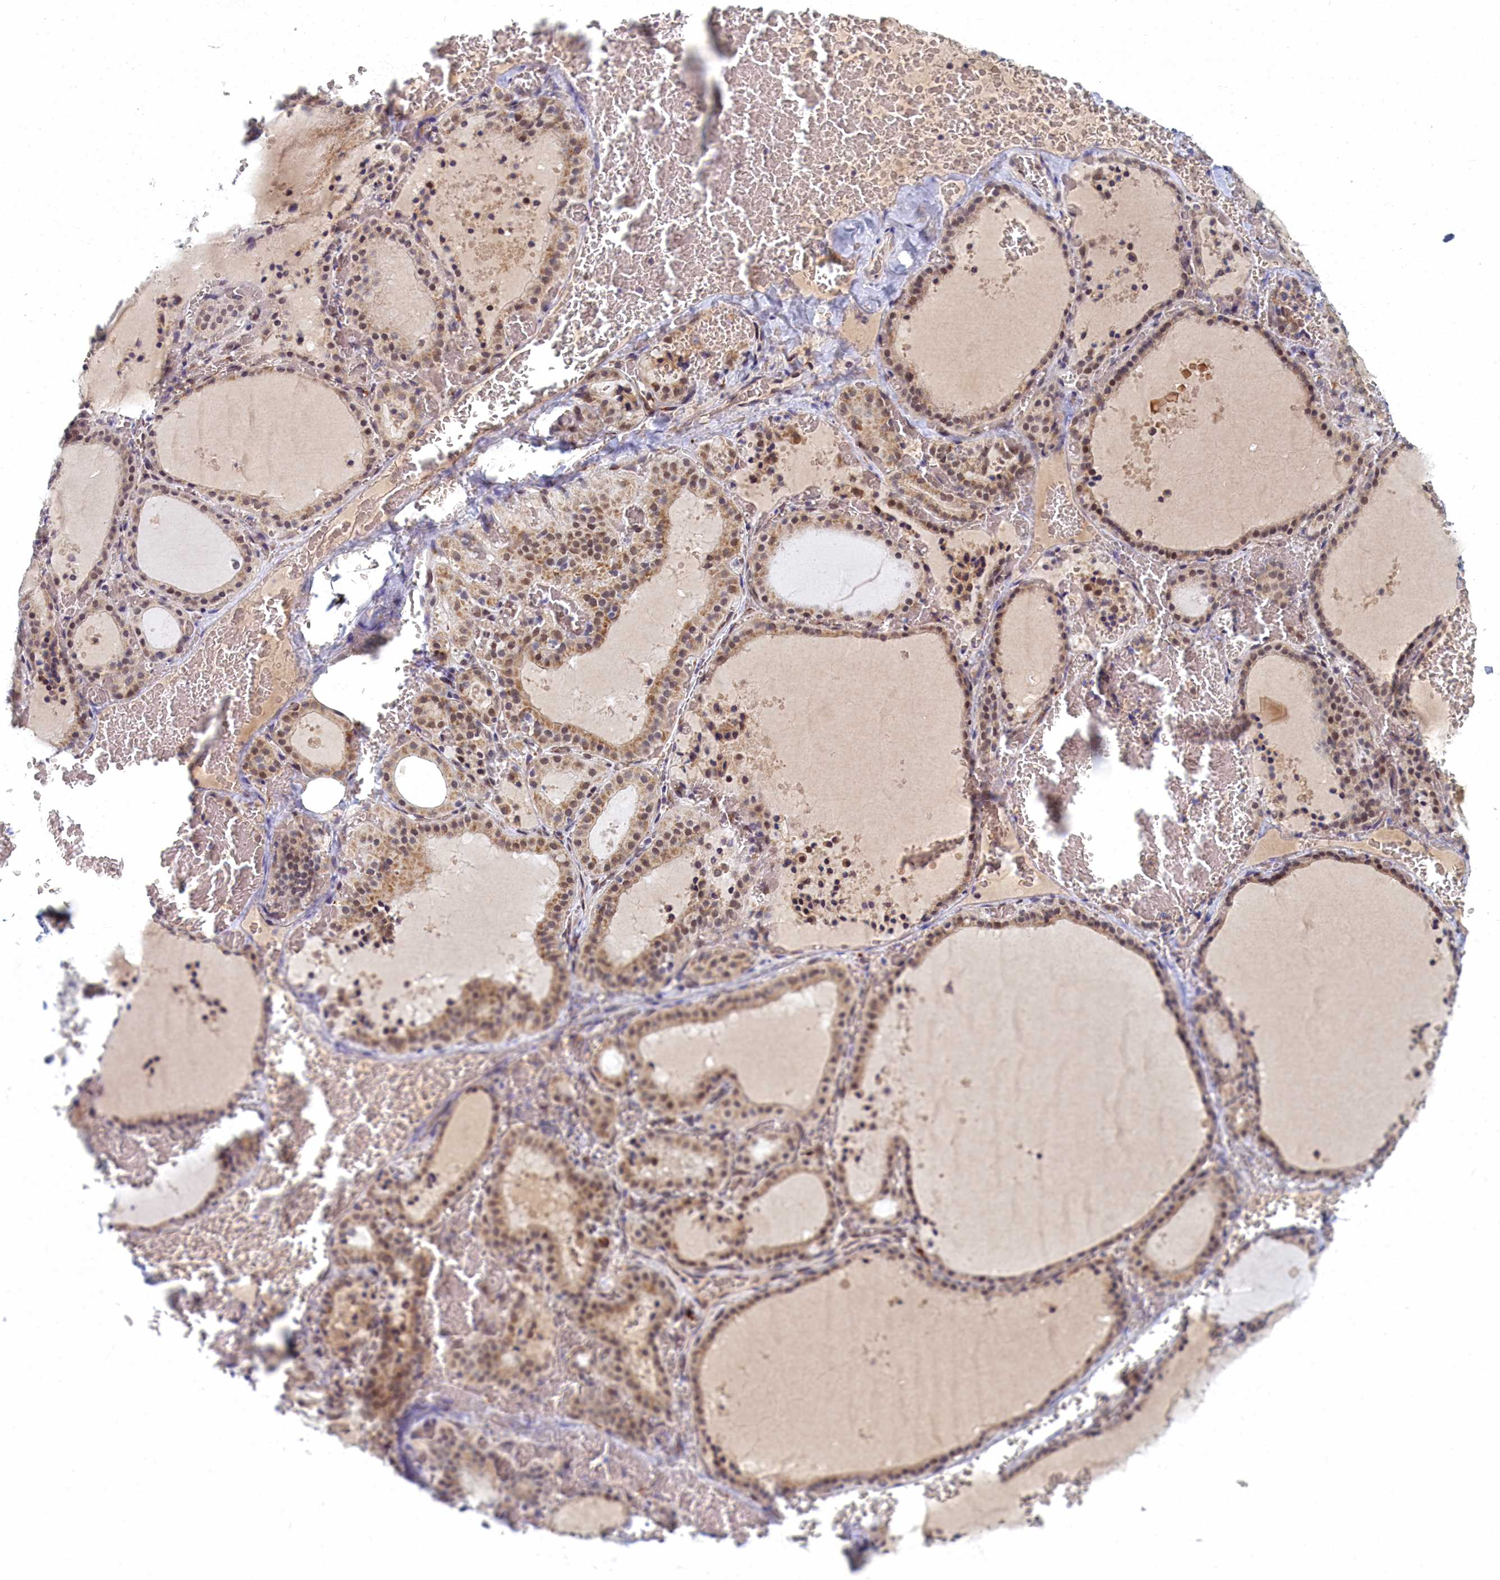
{"staining": {"intensity": "moderate", "quantity": ">75%", "location": "cytoplasmic/membranous,nuclear"}, "tissue": "thyroid gland", "cell_type": "Glandular cells", "image_type": "normal", "snomed": [{"axis": "morphology", "description": "Normal tissue, NOS"}, {"axis": "topography", "description": "Thyroid gland"}], "caption": "The image exhibits staining of benign thyroid gland, revealing moderate cytoplasmic/membranous,nuclear protein staining (brown color) within glandular cells.", "gene": "DNAJC17", "patient": {"sex": "female", "age": 39}}